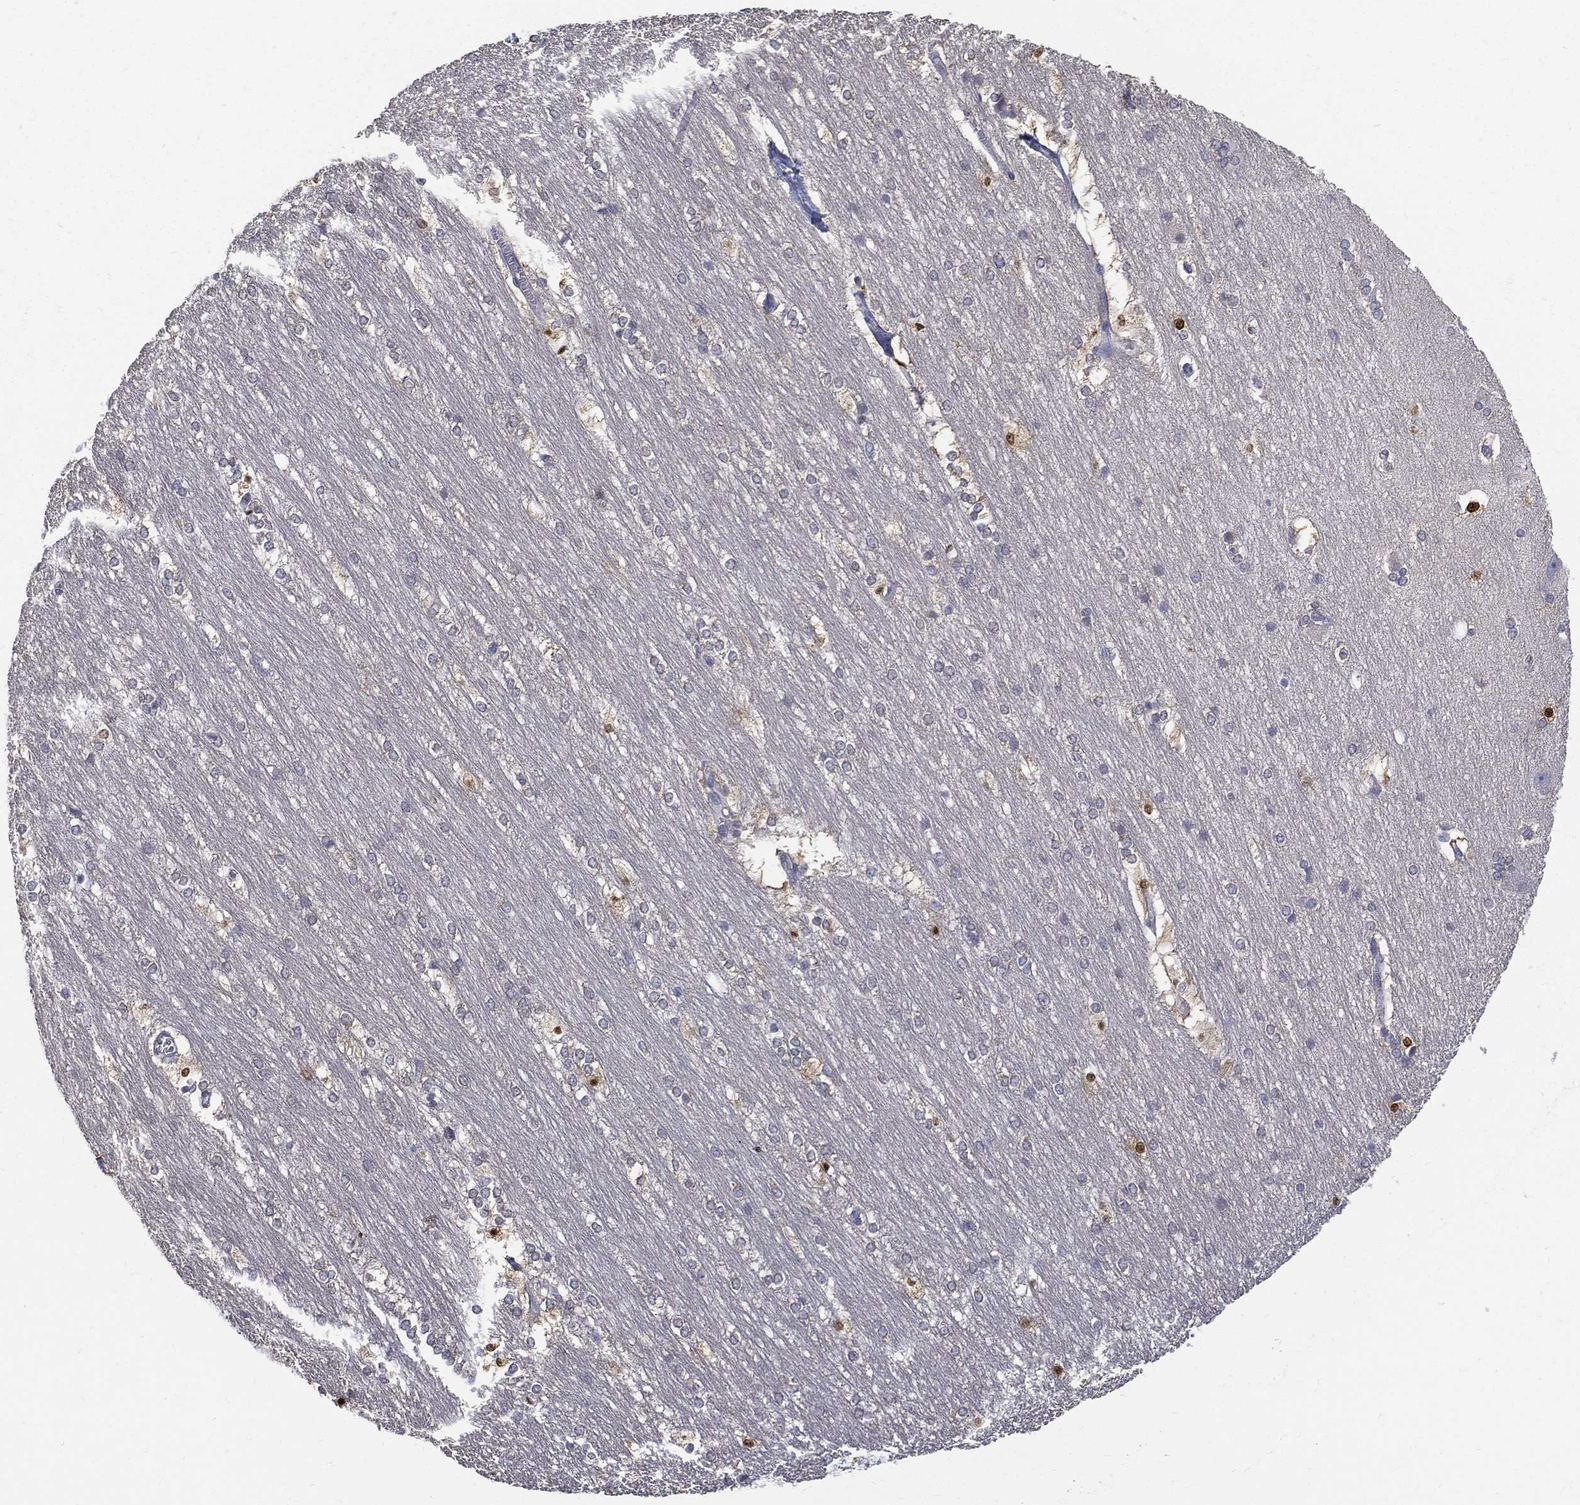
{"staining": {"intensity": "strong", "quantity": "<25%", "location": "nuclear"}, "tissue": "hippocampus", "cell_type": "Glial cells", "image_type": "normal", "snomed": [{"axis": "morphology", "description": "Normal tissue, NOS"}, {"axis": "topography", "description": "Cerebral cortex"}, {"axis": "topography", "description": "Hippocampus"}], "caption": "Strong nuclear staining is identified in approximately <25% of glial cells in normal hippocampus. The protein of interest is stained brown, and the nuclei are stained in blue (DAB IHC with brightfield microscopy, high magnification).", "gene": "ETNPPL", "patient": {"sex": "female", "age": 19}}